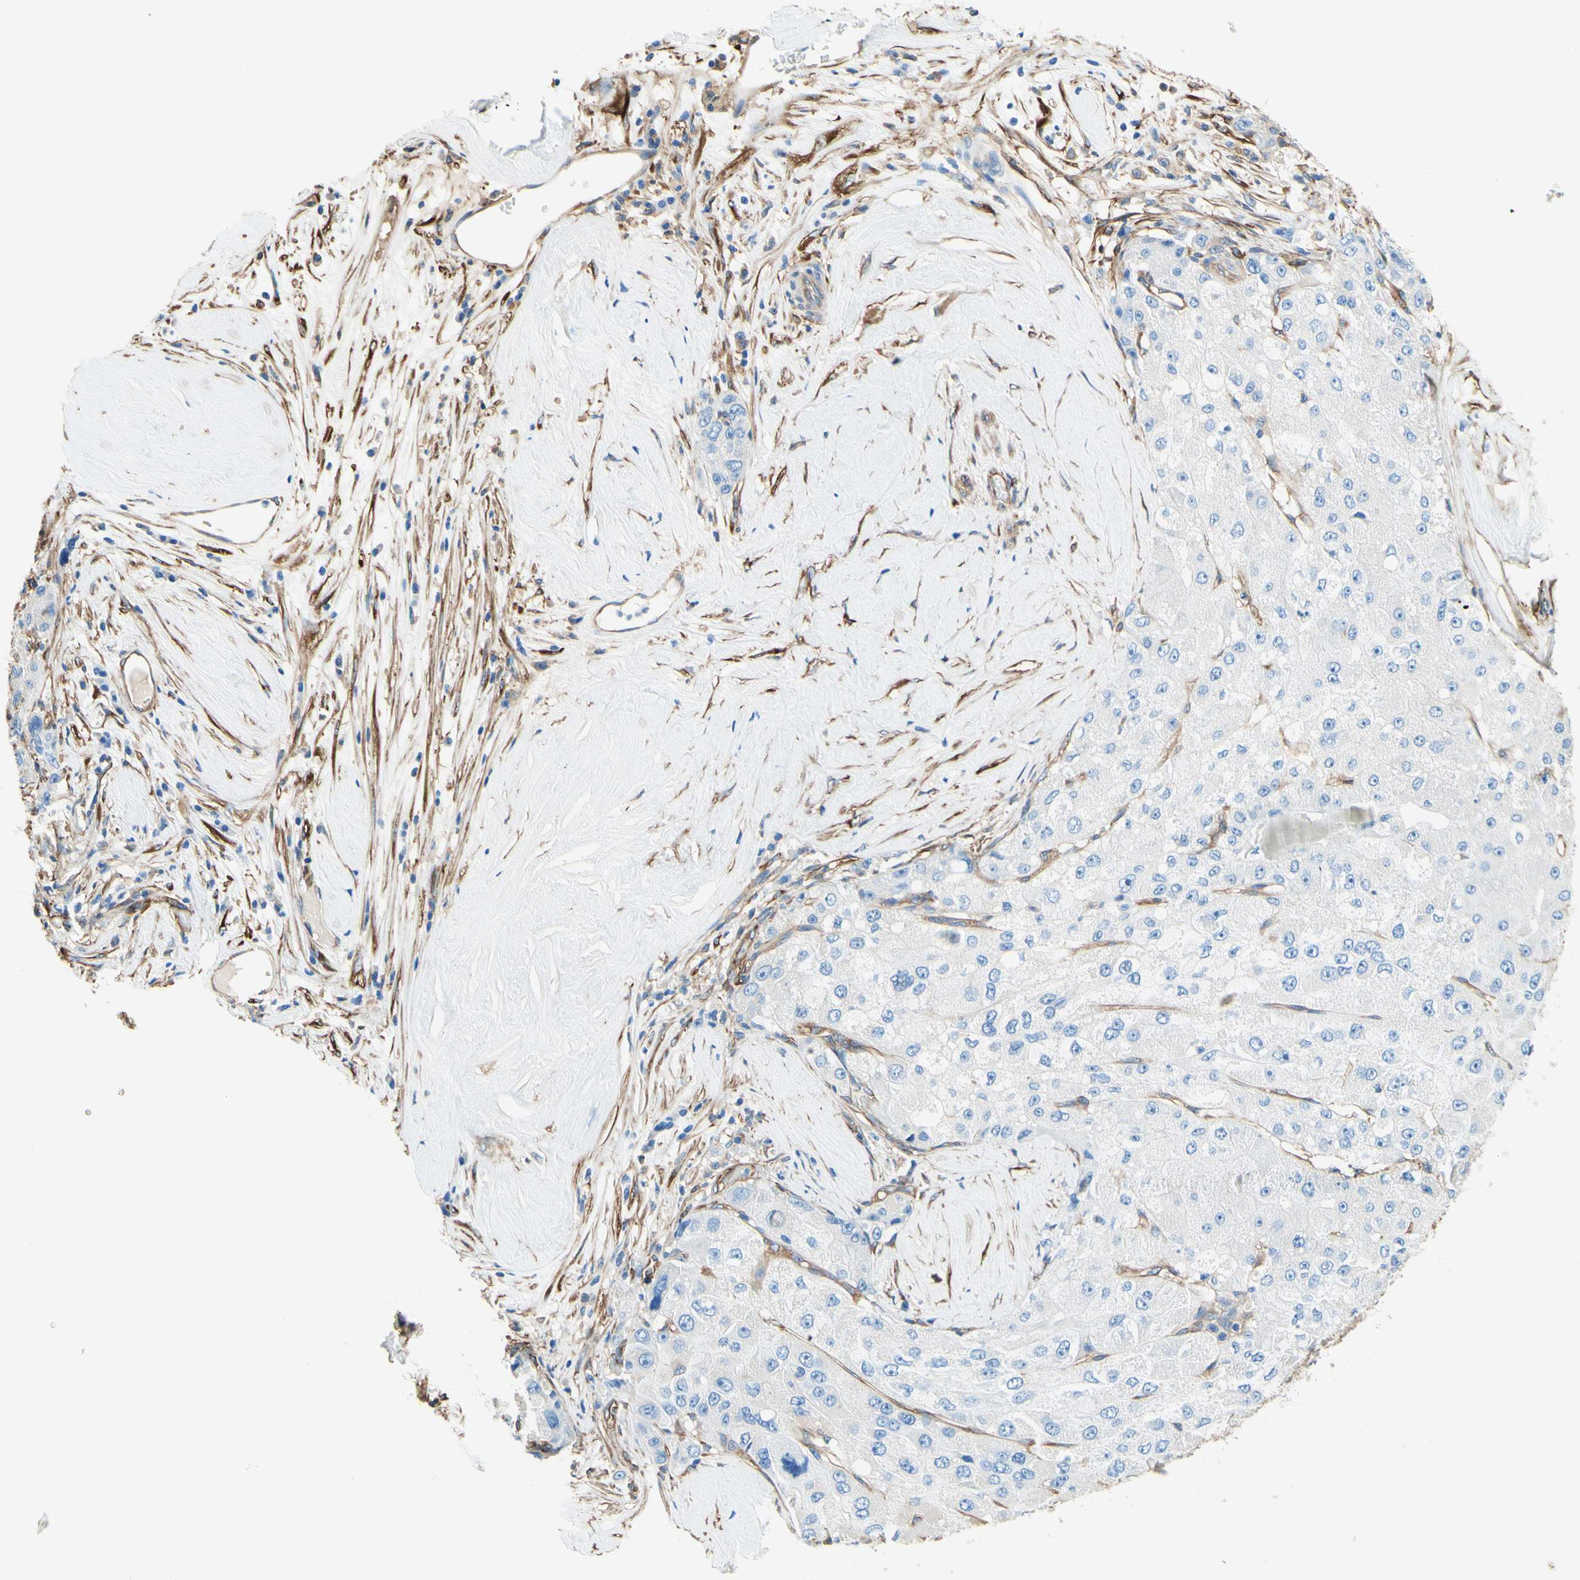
{"staining": {"intensity": "negative", "quantity": "none", "location": "none"}, "tissue": "liver cancer", "cell_type": "Tumor cells", "image_type": "cancer", "snomed": [{"axis": "morphology", "description": "Carcinoma, Hepatocellular, NOS"}, {"axis": "topography", "description": "Liver"}], "caption": "Immunohistochemical staining of human liver cancer displays no significant positivity in tumor cells.", "gene": "DPYSL3", "patient": {"sex": "male", "age": 80}}